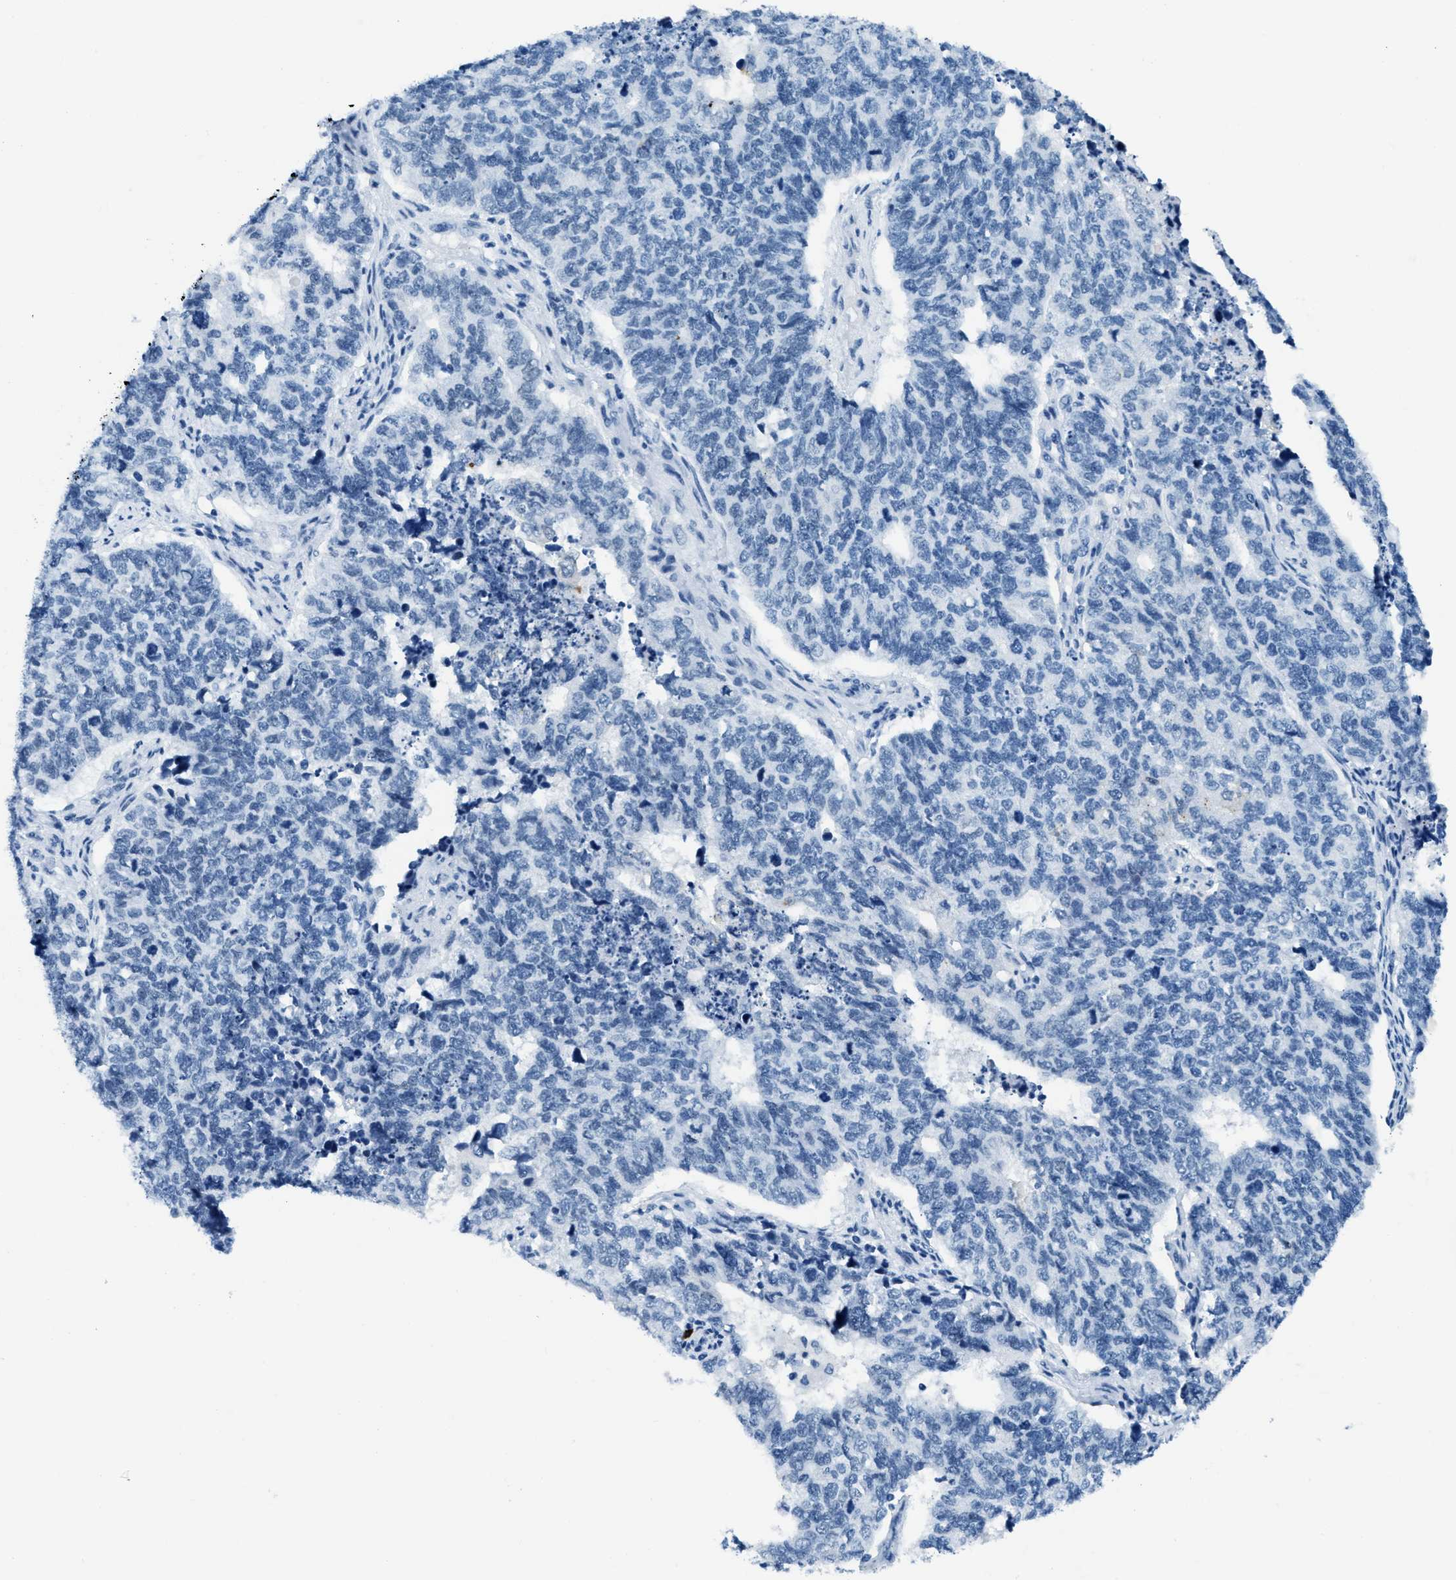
{"staining": {"intensity": "negative", "quantity": "none", "location": "none"}, "tissue": "cervical cancer", "cell_type": "Tumor cells", "image_type": "cancer", "snomed": [{"axis": "morphology", "description": "Squamous cell carcinoma, NOS"}, {"axis": "topography", "description": "Cervix"}], "caption": "Squamous cell carcinoma (cervical) stained for a protein using IHC shows no expression tumor cells.", "gene": "PLA2G2A", "patient": {"sex": "female", "age": 63}}